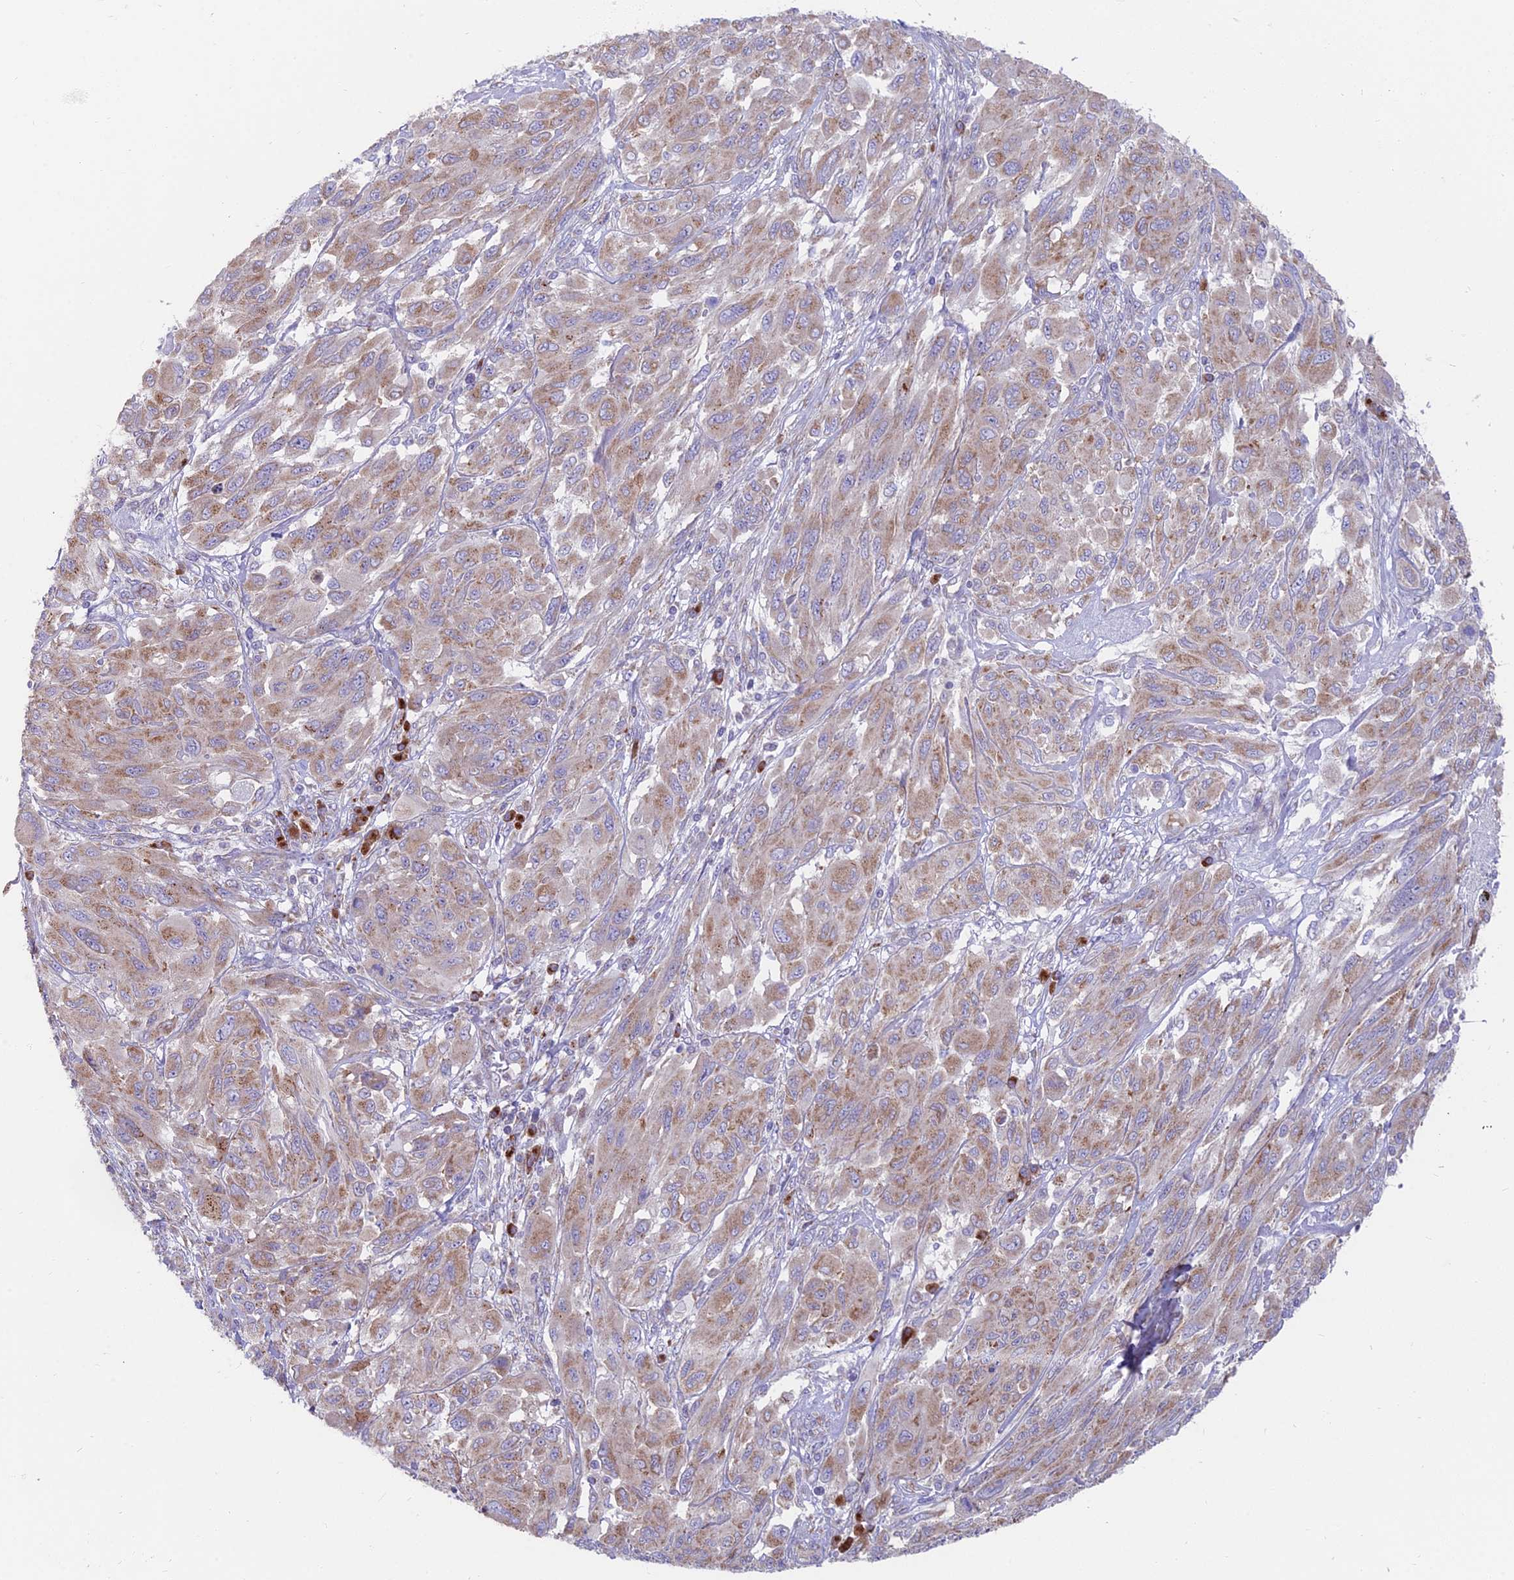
{"staining": {"intensity": "moderate", "quantity": "25%-75%", "location": "cytoplasmic/membranous"}, "tissue": "melanoma", "cell_type": "Tumor cells", "image_type": "cancer", "snomed": [{"axis": "morphology", "description": "Malignant melanoma, NOS"}, {"axis": "topography", "description": "Skin"}], "caption": "Melanoma stained with a brown dye displays moderate cytoplasmic/membranous positive expression in about 25%-75% of tumor cells.", "gene": "TBC1D20", "patient": {"sex": "female", "age": 91}}